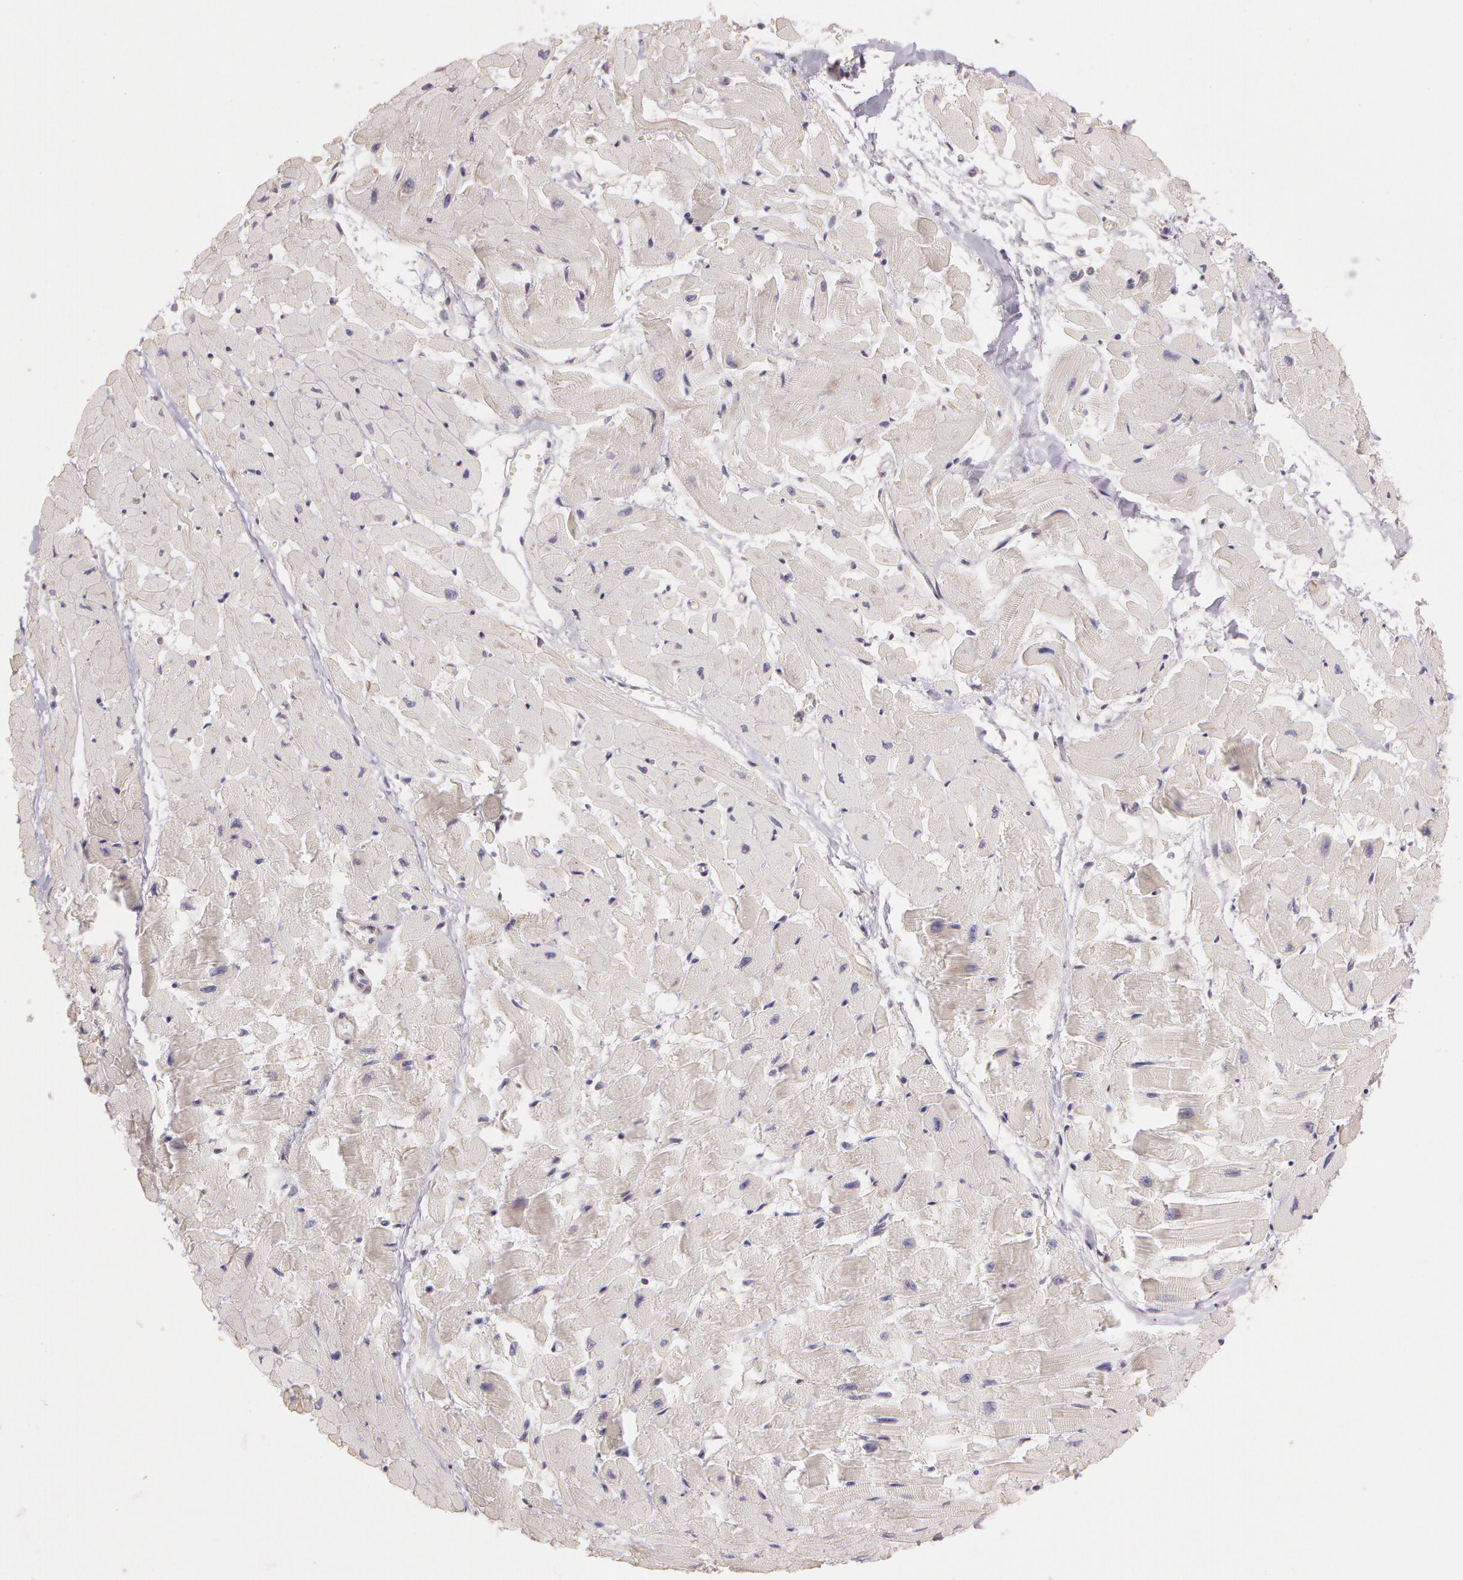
{"staining": {"intensity": "negative", "quantity": "none", "location": "none"}, "tissue": "heart muscle", "cell_type": "Cardiomyocytes", "image_type": "normal", "snomed": [{"axis": "morphology", "description": "Normal tissue, NOS"}, {"axis": "topography", "description": "Heart"}], "caption": "This is a photomicrograph of immunohistochemistry (IHC) staining of unremarkable heart muscle, which shows no positivity in cardiomyocytes.", "gene": "G2E3", "patient": {"sex": "female", "age": 19}}